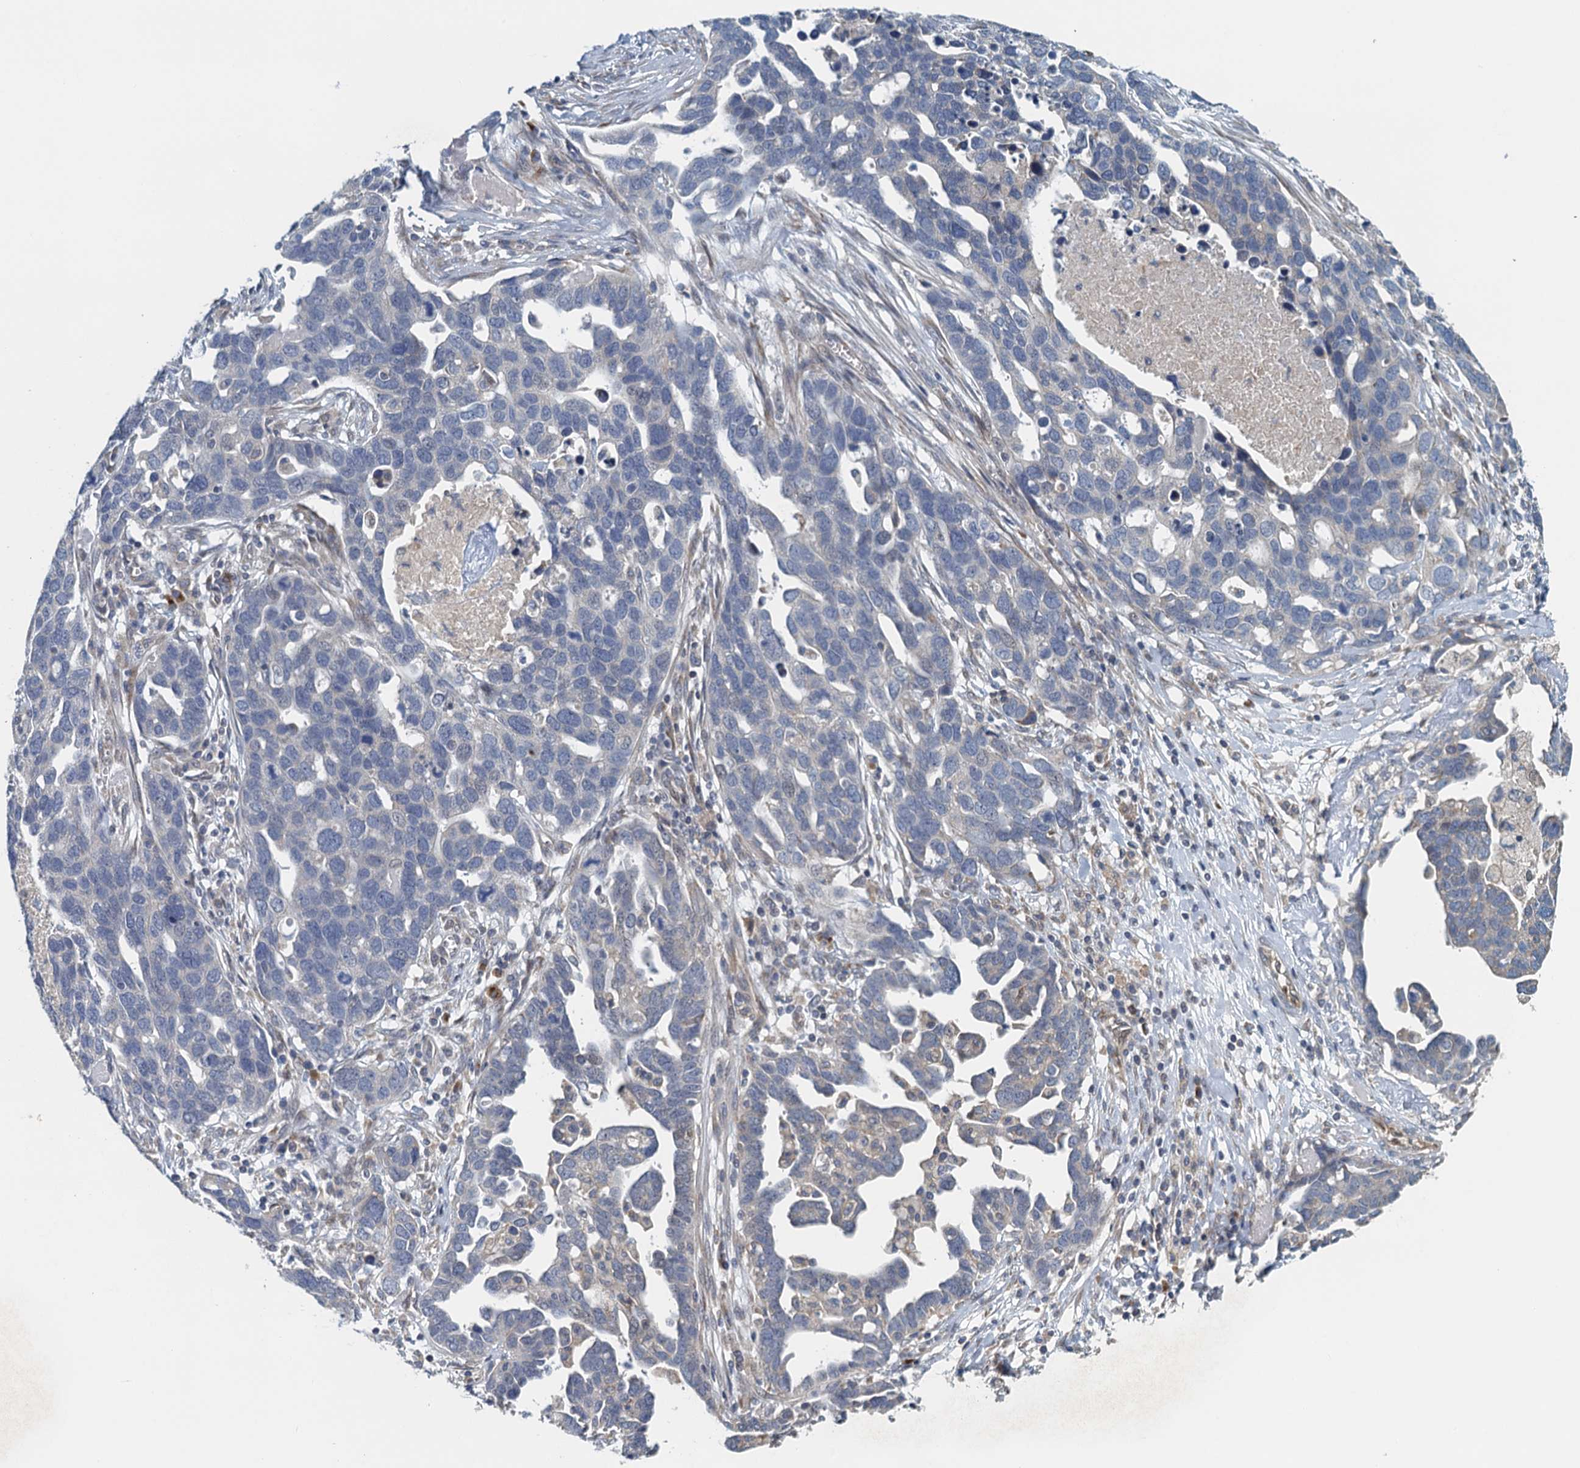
{"staining": {"intensity": "negative", "quantity": "none", "location": "none"}, "tissue": "ovarian cancer", "cell_type": "Tumor cells", "image_type": "cancer", "snomed": [{"axis": "morphology", "description": "Cystadenocarcinoma, serous, NOS"}, {"axis": "topography", "description": "Ovary"}], "caption": "Tumor cells show no significant protein staining in ovarian serous cystadenocarcinoma. (Brightfield microscopy of DAB (3,3'-diaminobenzidine) immunohistochemistry at high magnification).", "gene": "ALG2", "patient": {"sex": "female", "age": 54}}